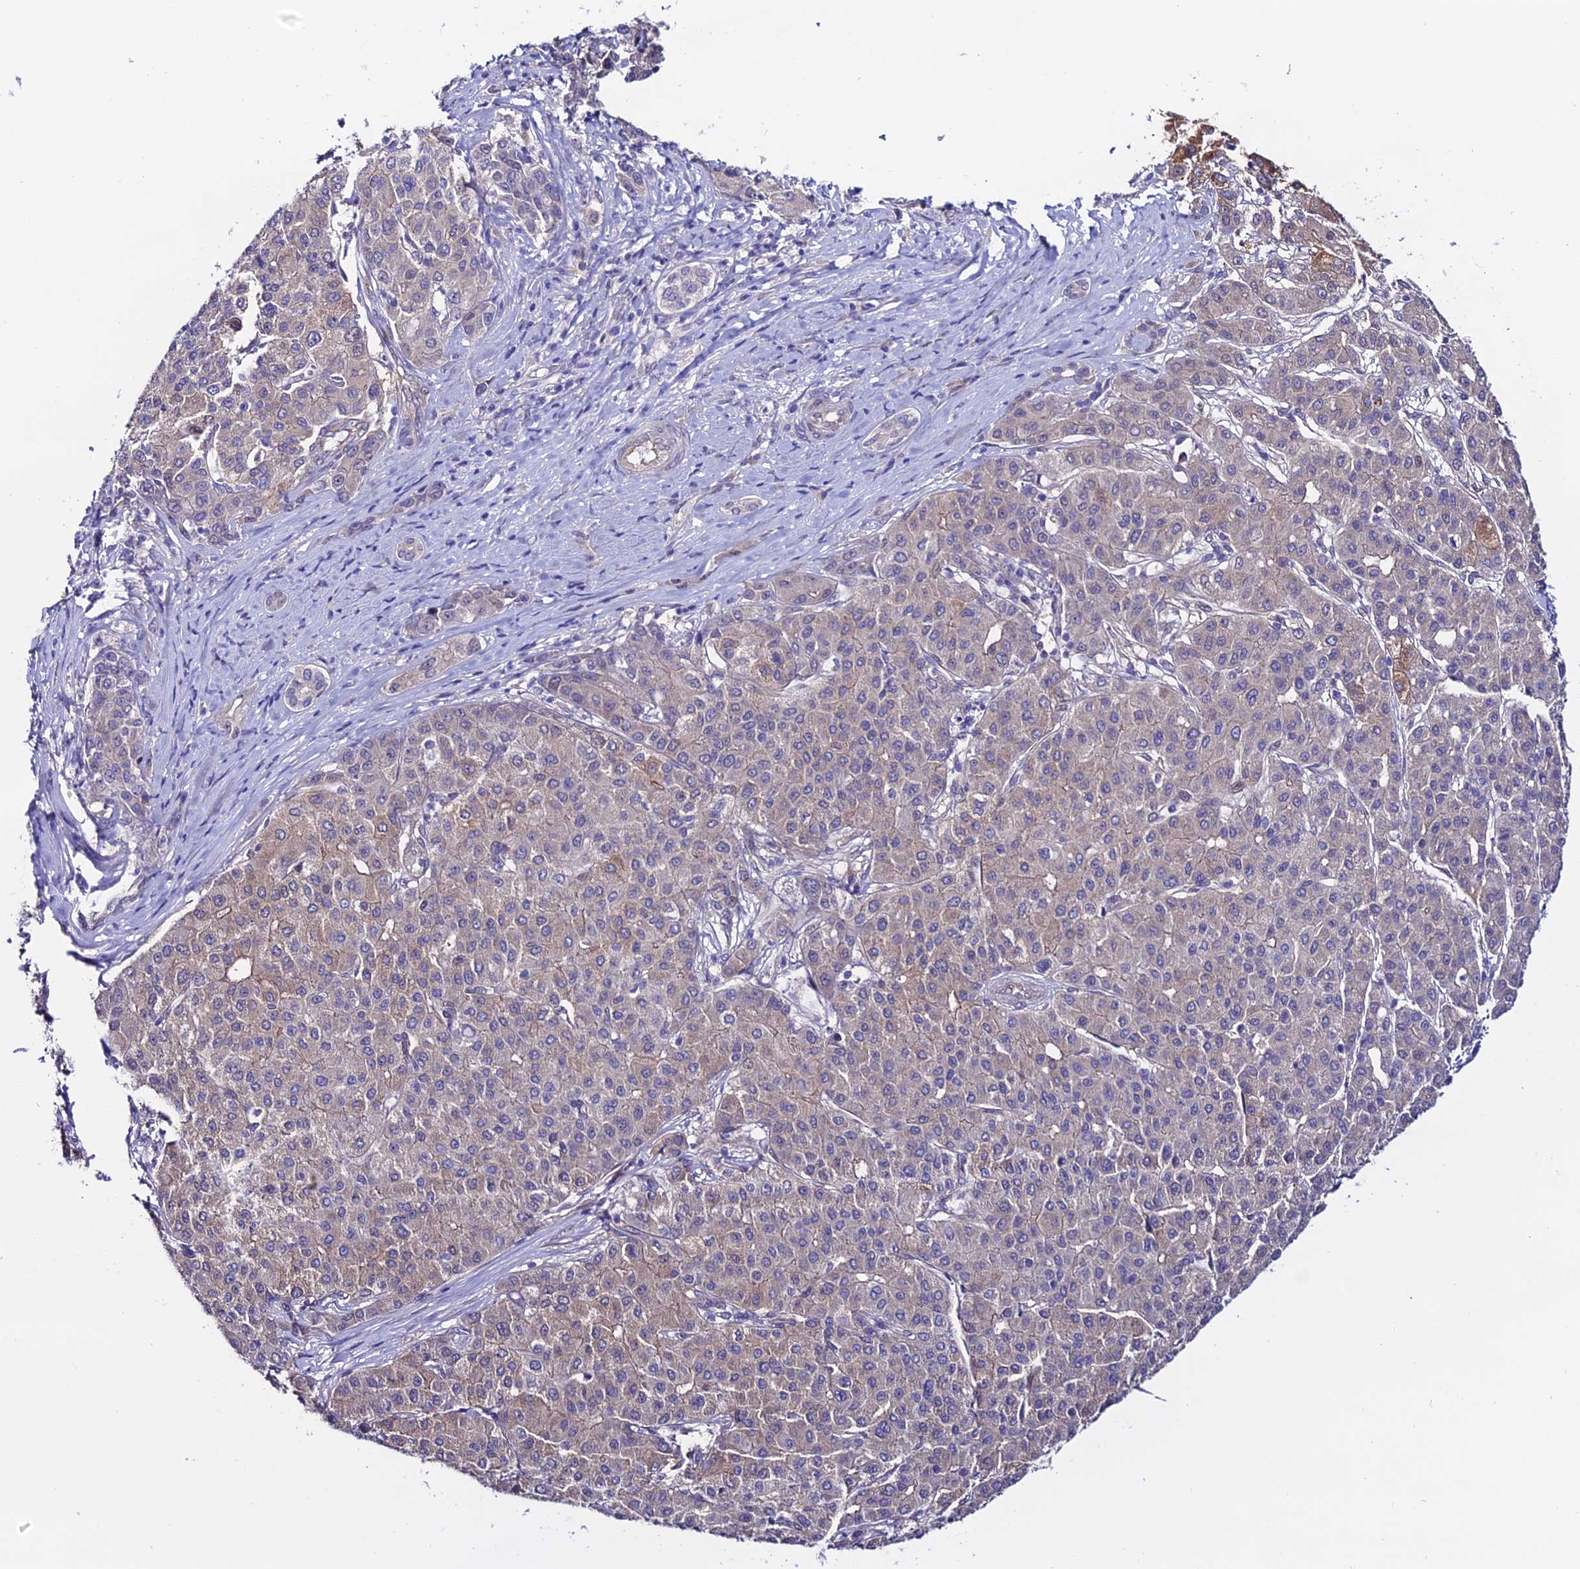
{"staining": {"intensity": "weak", "quantity": "<25%", "location": "cytoplasmic/membranous"}, "tissue": "liver cancer", "cell_type": "Tumor cells", "image_type": "cancer", "snomed": [{"axis": "morphology", "description": "Carcinoma, Hepatocellular, NOS"}, {"axis": "topography", "description": "Liver"}], "caption": "The micrograph displays no staining of tumor cells in liver hepatocellular carcinoma. The staining is performed using DAB (3,3'-diaminobenzidine) brown chromogen with nuclei counter-stained in using hematoxylin.", "gene": "FZD8", "patient": {"sex": "male", "age": 65}}